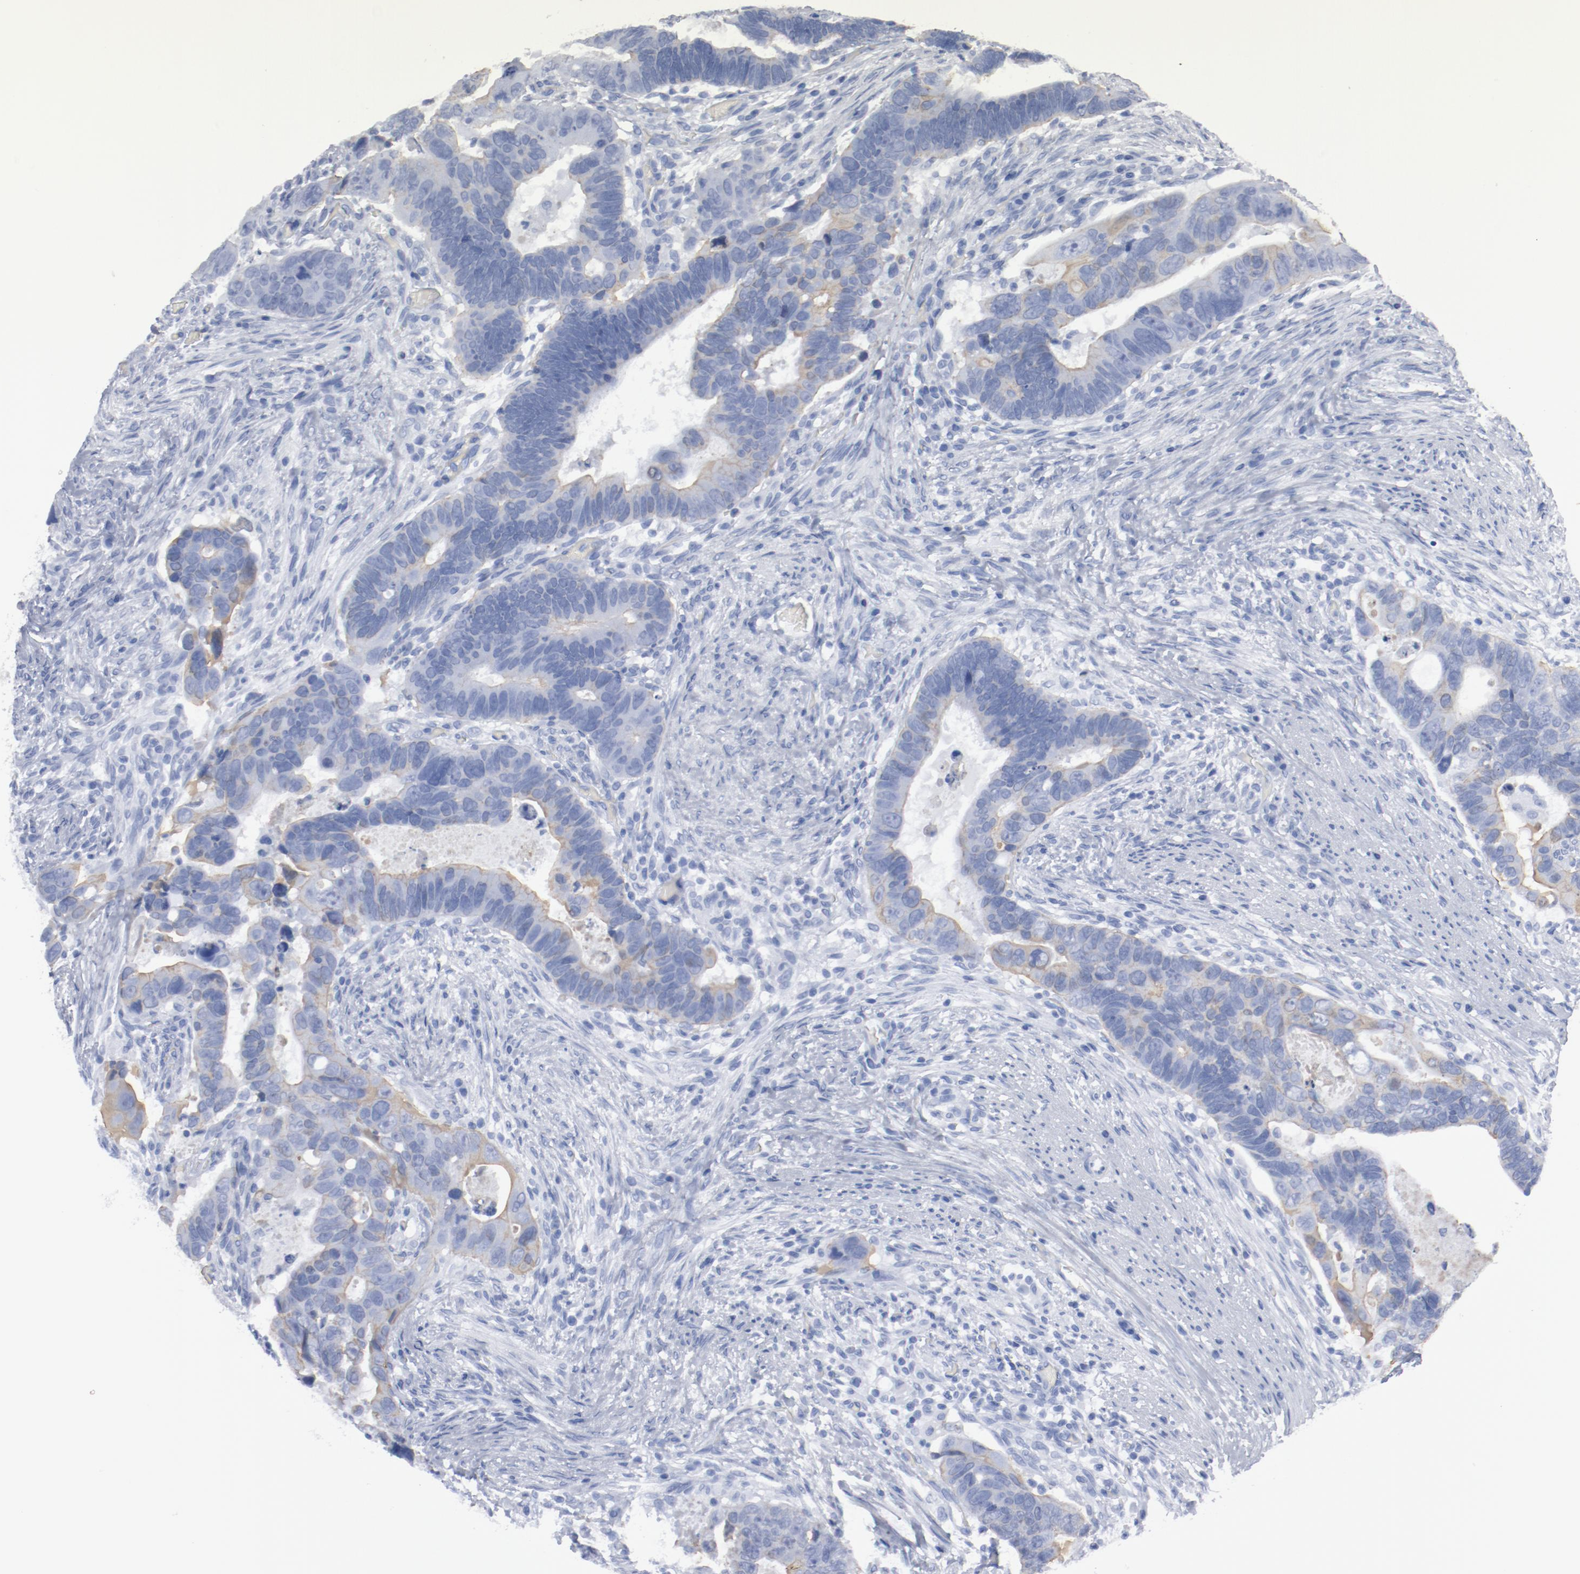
{"staining": {"intensity": "weak", "quantity": "25%-75%", "location": "cytoplasmic/membranous"}, "tissue": "colorectal cancer", "cell_type": "Tumor cells", "image_type": "cancer", "snomed": [{"axis": "morphology", "description": "Adenocarcinoma, NOS"}, {"axis": "topography", "description": "Rectum"}], "caption": "IHC histopathology image of neoplastic tissue: human colorectal cancer stained using IHC displays low levels of weak protein expression localized specifically in the cytoplasmic/membranous of tumor cells, appearing as a cytoplasmic/membranous brown color.", "gene": "TSPAN6", "patient": {"sex": "male", "age": 53}}